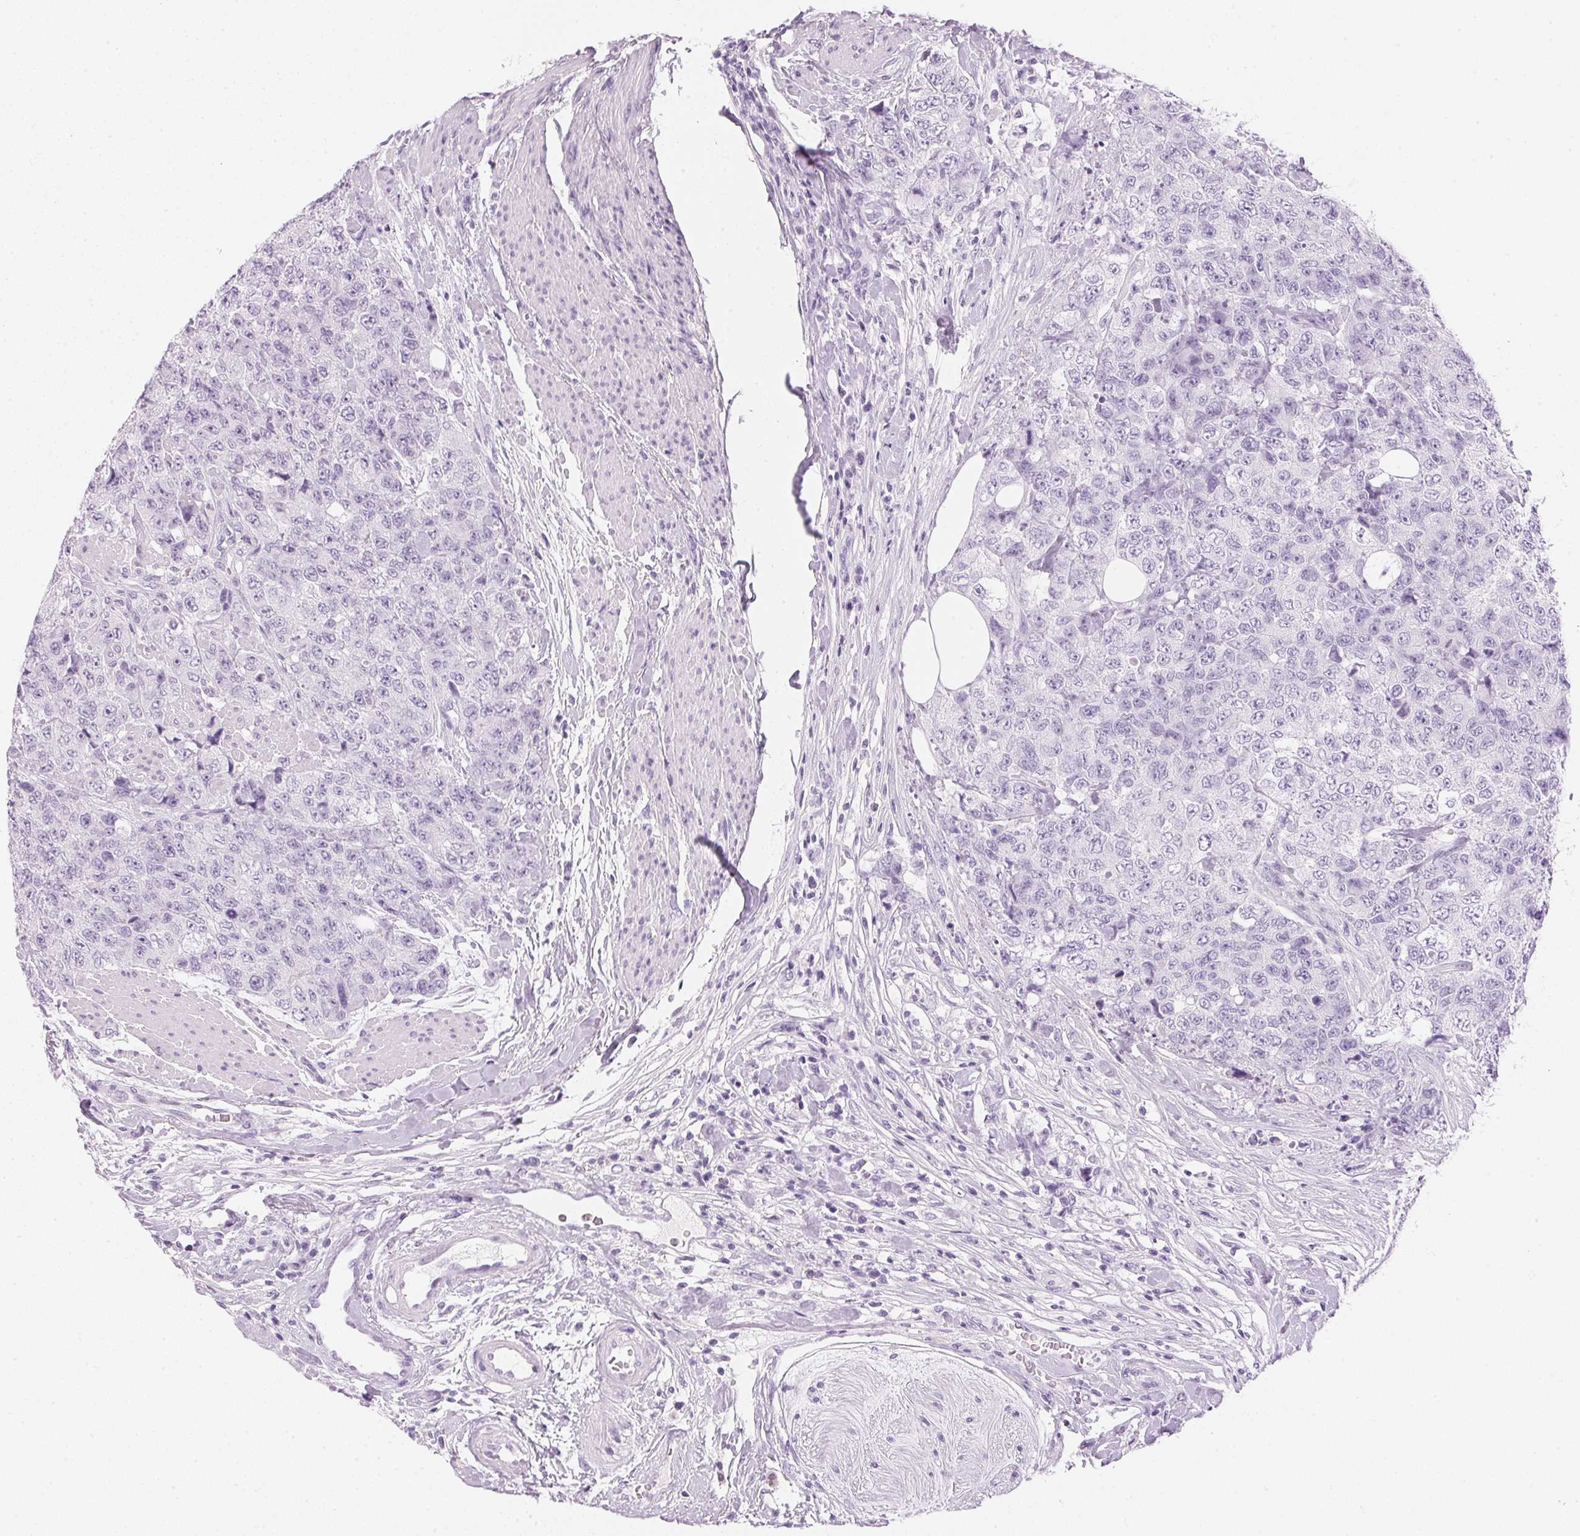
{"staining": {"intensity": "negative", "quantity": "none", "location": "none"}, "tissue": "urothelial cancer", "cell_type": "Tumor cells", "image_type": "cancer", "snomed": [{"axis": "morphology", "description": "Urothelial carcinoma, High grade"}, {"axis": "topography", "description": "Urinary bladder"}], "caption": "The micrograph displays no significant staining in tumor cells of urothelial cancer. (Stains: DAB (3,3'-diaminobenzidine) immunohistochemistry with hematoxylin counter stain, Microscopy: brightfield microscopy at high magnification).", "gene": "IGFBP1", "patient": {"sex": "female", "age": 78}}